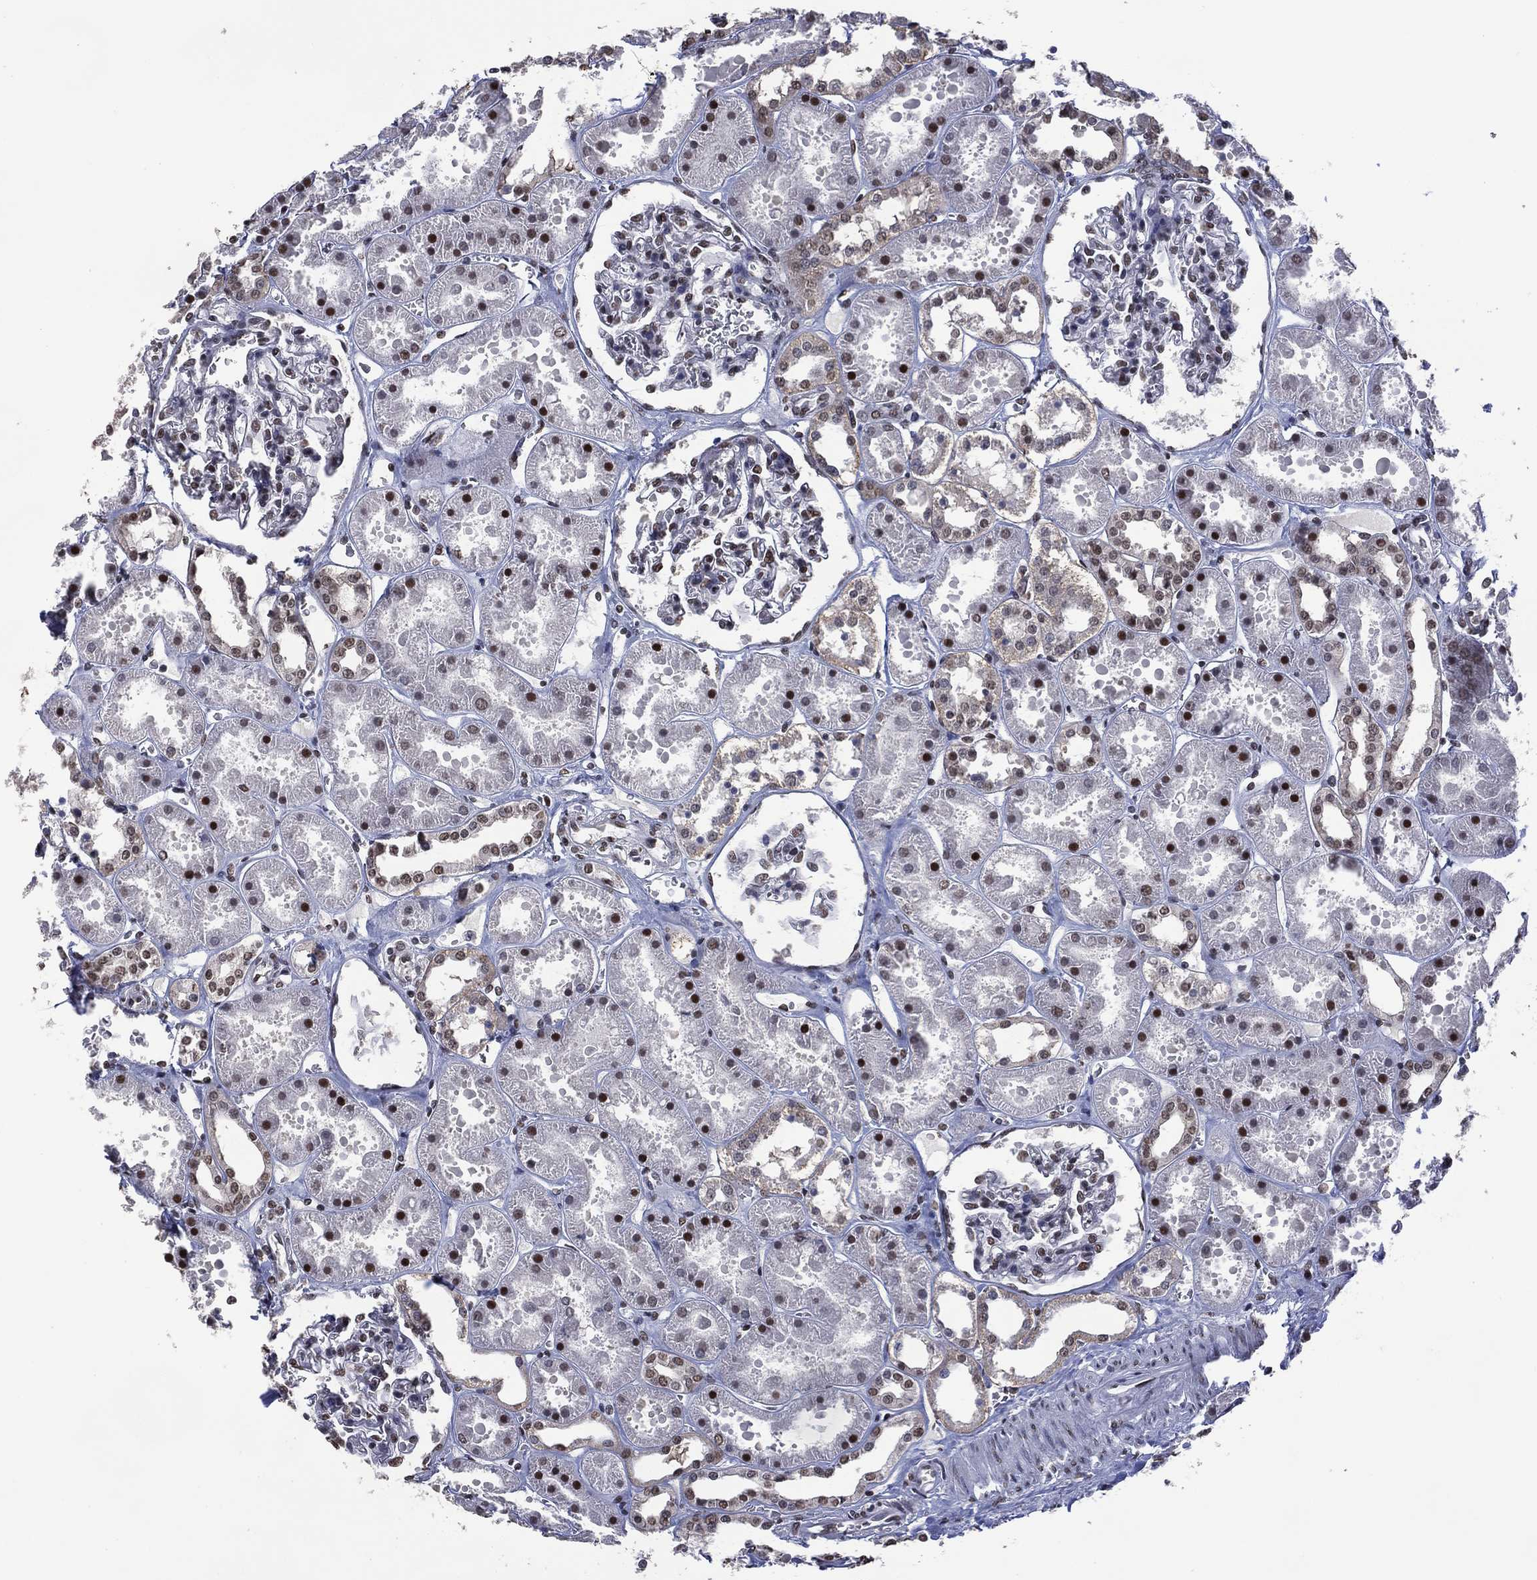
{"staining": {"intensity": "moderate", "quantity": "<25%", "location": "nuclear"}, "tissue": "kidney", "cell_type": "Cells in glomeruli", "image_type": "normal", "snomed": [{"axis": "morphology", "description": "Normal tissue, NOS"}, {"axis": "topography", "description": "Kidney"}], "caption": "The photomicrograph displays a brown stain indicating the presence of a protein in the nuclear of cells in glomeruli in kidney.", "gene": "EHMT1", "patient": {"sex": "female", "age": 41}}